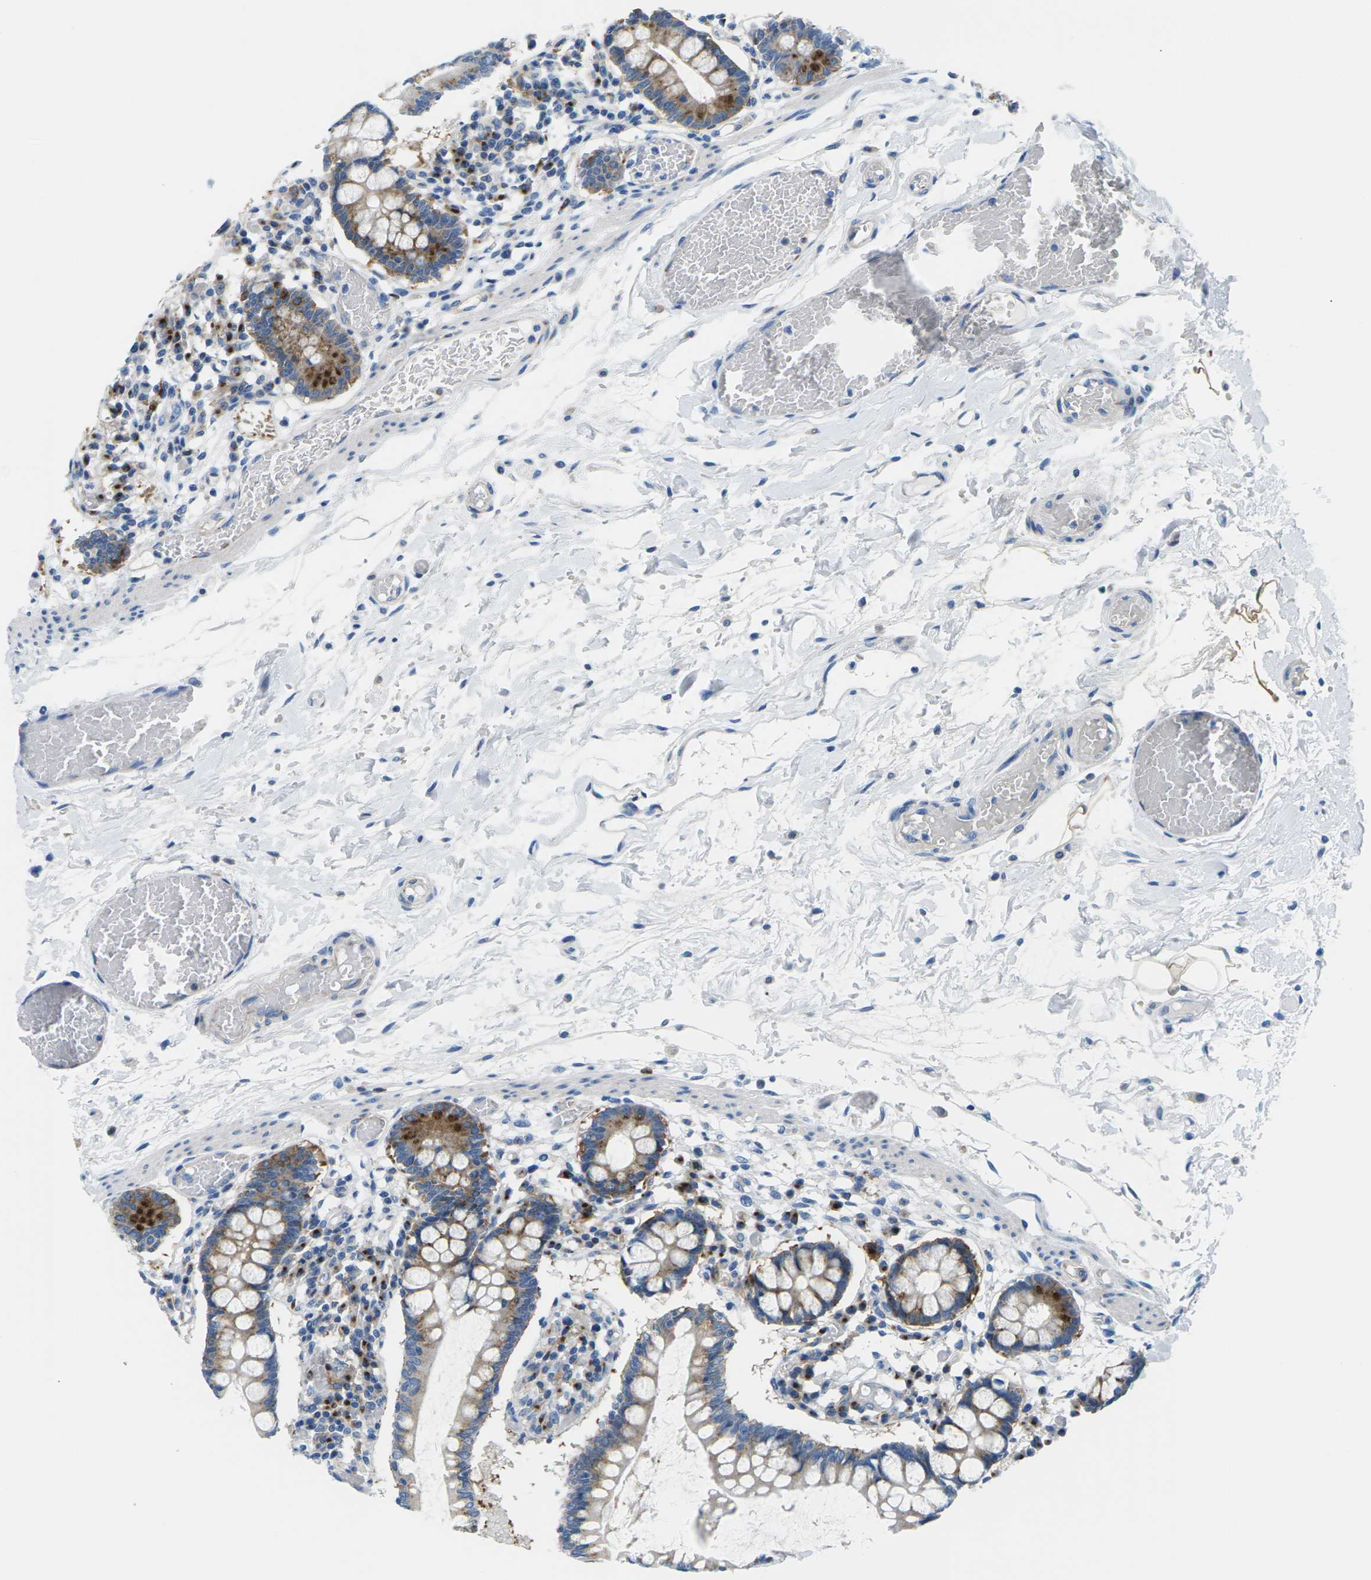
{"staining": {"intensity": "moderate", "quantity": ">75%", "location": "cytoplasmic/membranous"}, "tissue": "small intestine", "cell_type": "Glandular cells", "image_type": "normal", "snomed": [{"axis": "morphology", "description": "Normal tissue, NOS"}, {"axis": "topography", "description": "Small intestine"}], "caption": "Benign small intestine exhibits moderate cytoplasmic/membranous positivity in about >75% of glandular cells (brown staining indicates protein expression, while blue staining denotes nuclei)..", "gene": "SYNGR2", "patient": {"sex": "female", "age": 61}}